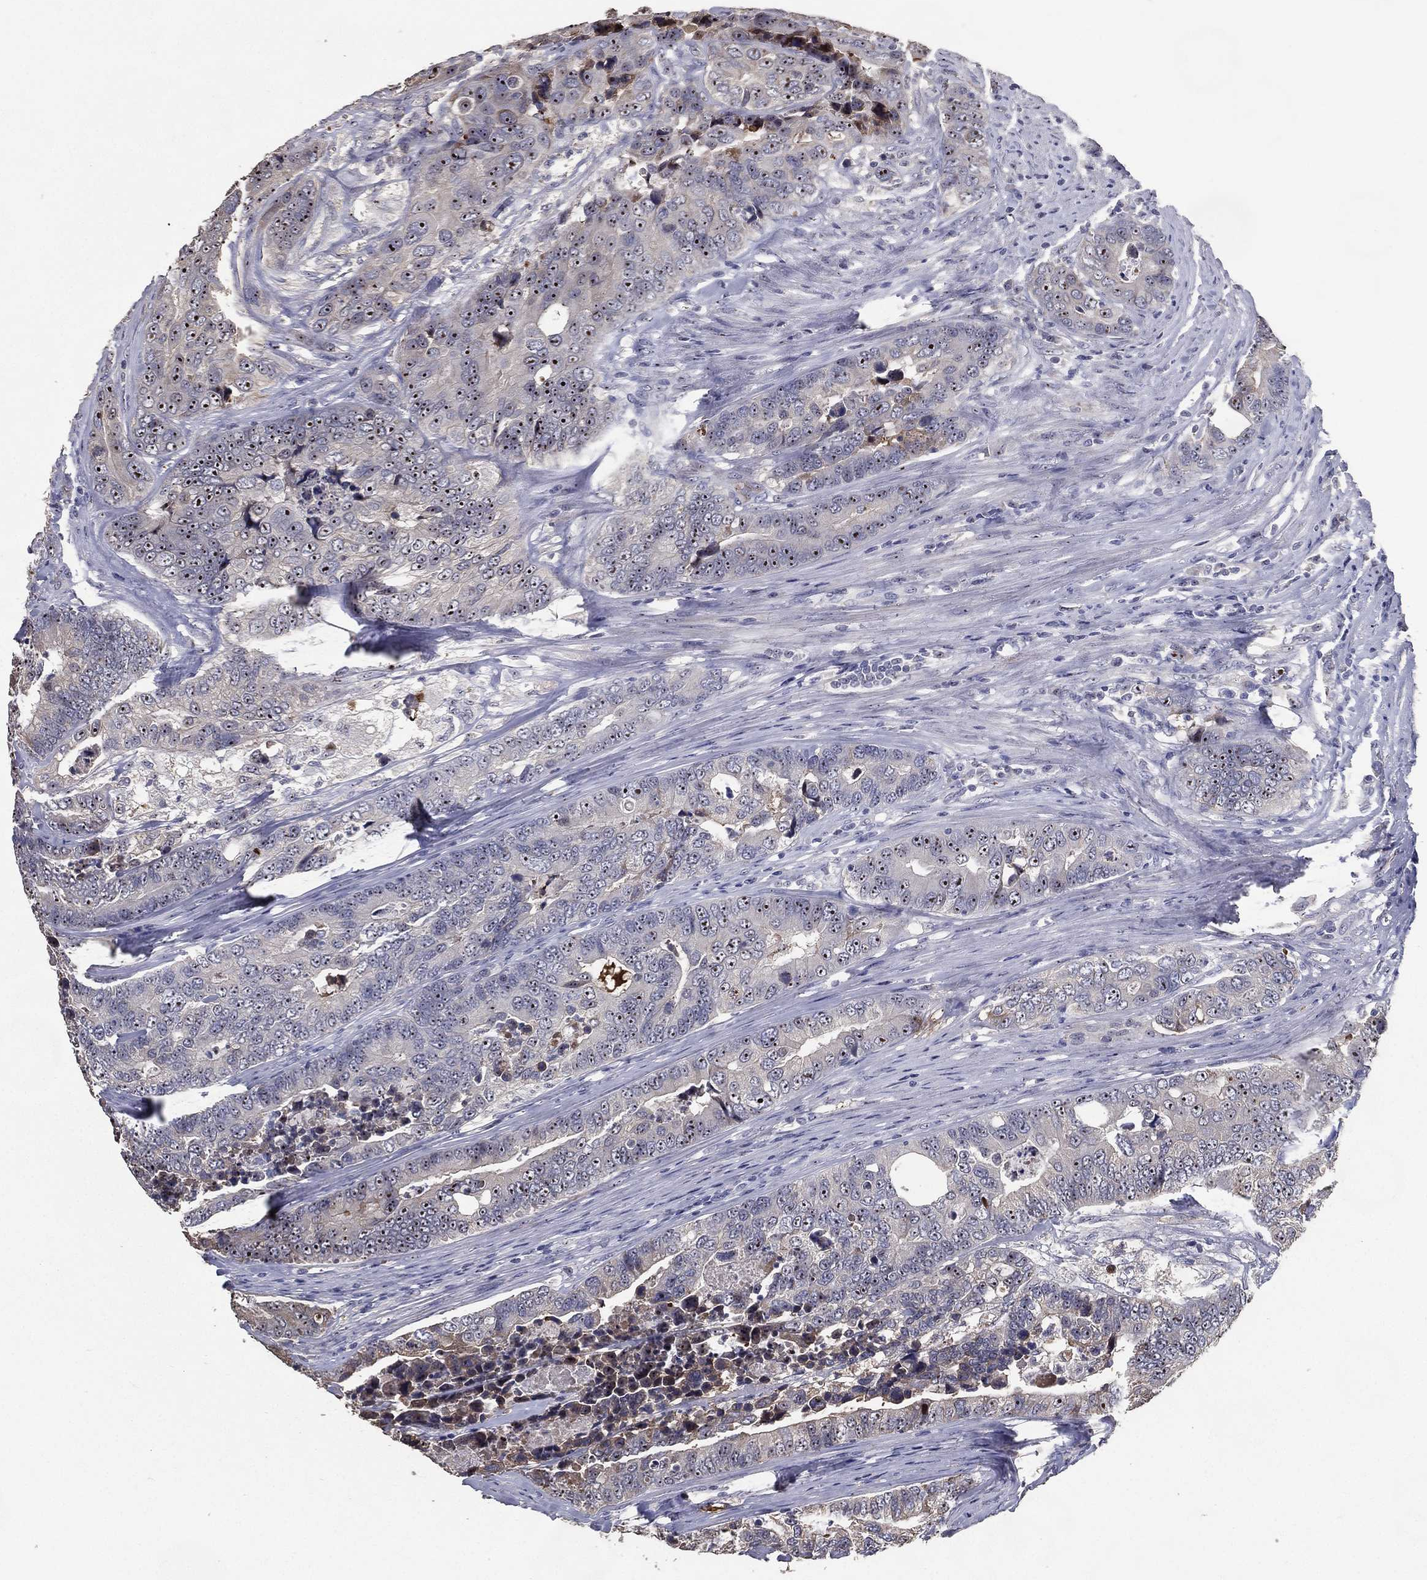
{"staining": {"intensity": "moderate", "quantity": "<25%", "location": "nuclear"}, "tissue": "colorectal cancer", "cell_type": "Tumor cells", "image_type": "cancer", "snomed": [{"axis": "morphology", "description": "Adenocarcinoma, NOS"}, {"axis": "topography", "description": "Colon"}], "caption": "Immunohistochemistry (IHC) of human colorectal cancer exhibits low levels of moderate nuclear positivity in approximately <25% of tumor cells. The staining was performed using DAB, with brown indicating positive protein expression. Nuclei are stained blue with hematoxylin.", "gene": "EFNA1", "patient": {"sex": "female", "age": 72}}